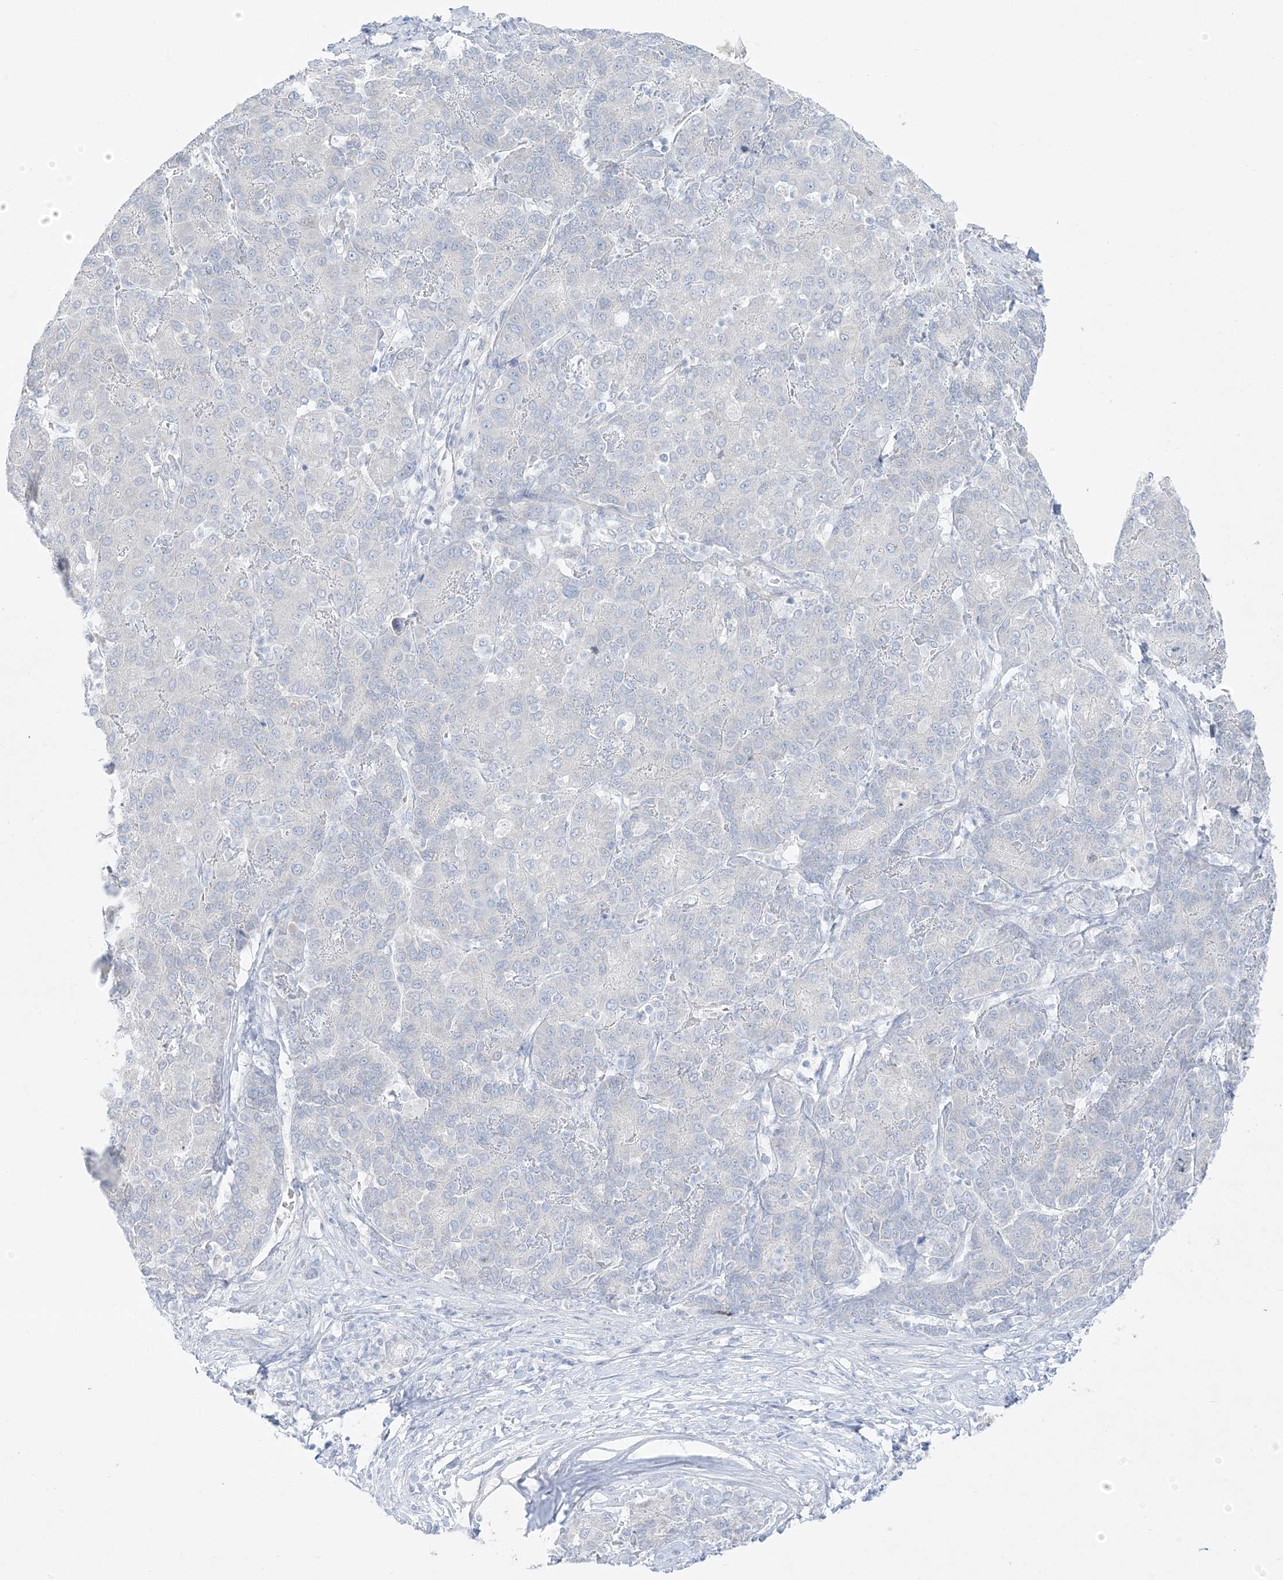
{"staining": {"intensity": "negative", "quantity": "none", "location": "none"}, "tissue": "liver cancer", "cell_type": "Tumor cells", "image_type": "cancer", "snomed": [{"axis": "morphology", "description": "Carcinoma, Hepatocellular, NOS"}, {"axis": "topography", "description": "Liver"}], "caption": "IHC image of neoplastic tissue: liver cancer (hepatocellular carcinoma) stained with DAB reveals no significant protein positivity in tumor cells. The staining was performed using DAB to visualize the protein expression in brown, while the nuclei were stained in blue with hematoxylin (Magnification: 20x).", "gene": "FAM184A", "patient": {"sex": "male", "age": 65}}